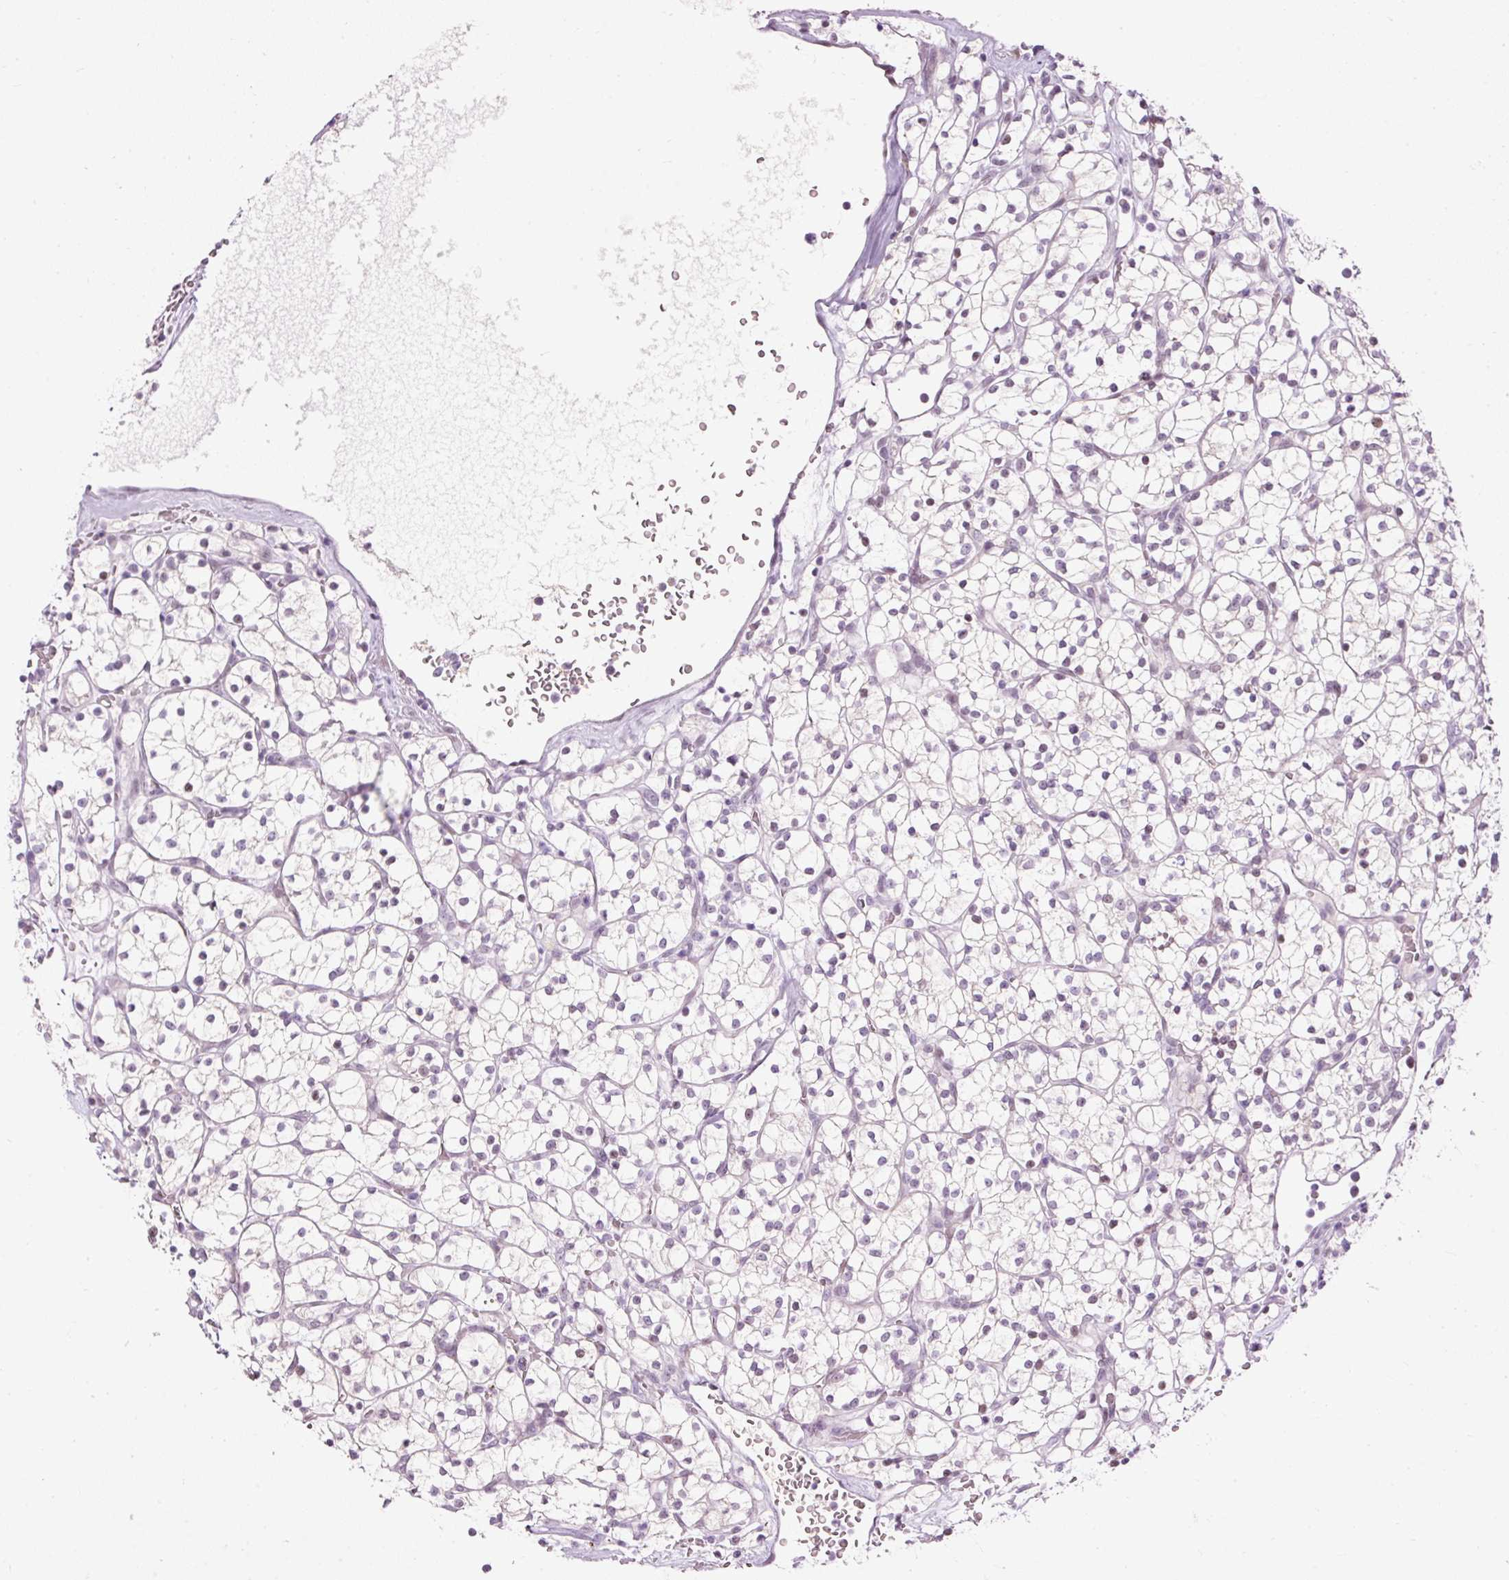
{"staining": {"intensity": "weak", "quantity": "<25%", "location": "nuclear"}, "tissue": "renal cancer", "cell_type": "Tumor cells", "image_type": "cancer", "snomed": [{"axis": "morphology", "description": "Adenocarcinoma, NOS"}, {"axis": "topography", "description": "Kidney"}], "caption": "Immunohistochemistry micrograph of neoplastic tissue: adenocarcinoma (renal) stained with DAB exhibits no significant protein staining in tumor cells.", "gene": "PDE6B", "patient": {"sex": "female", "age": 64}}